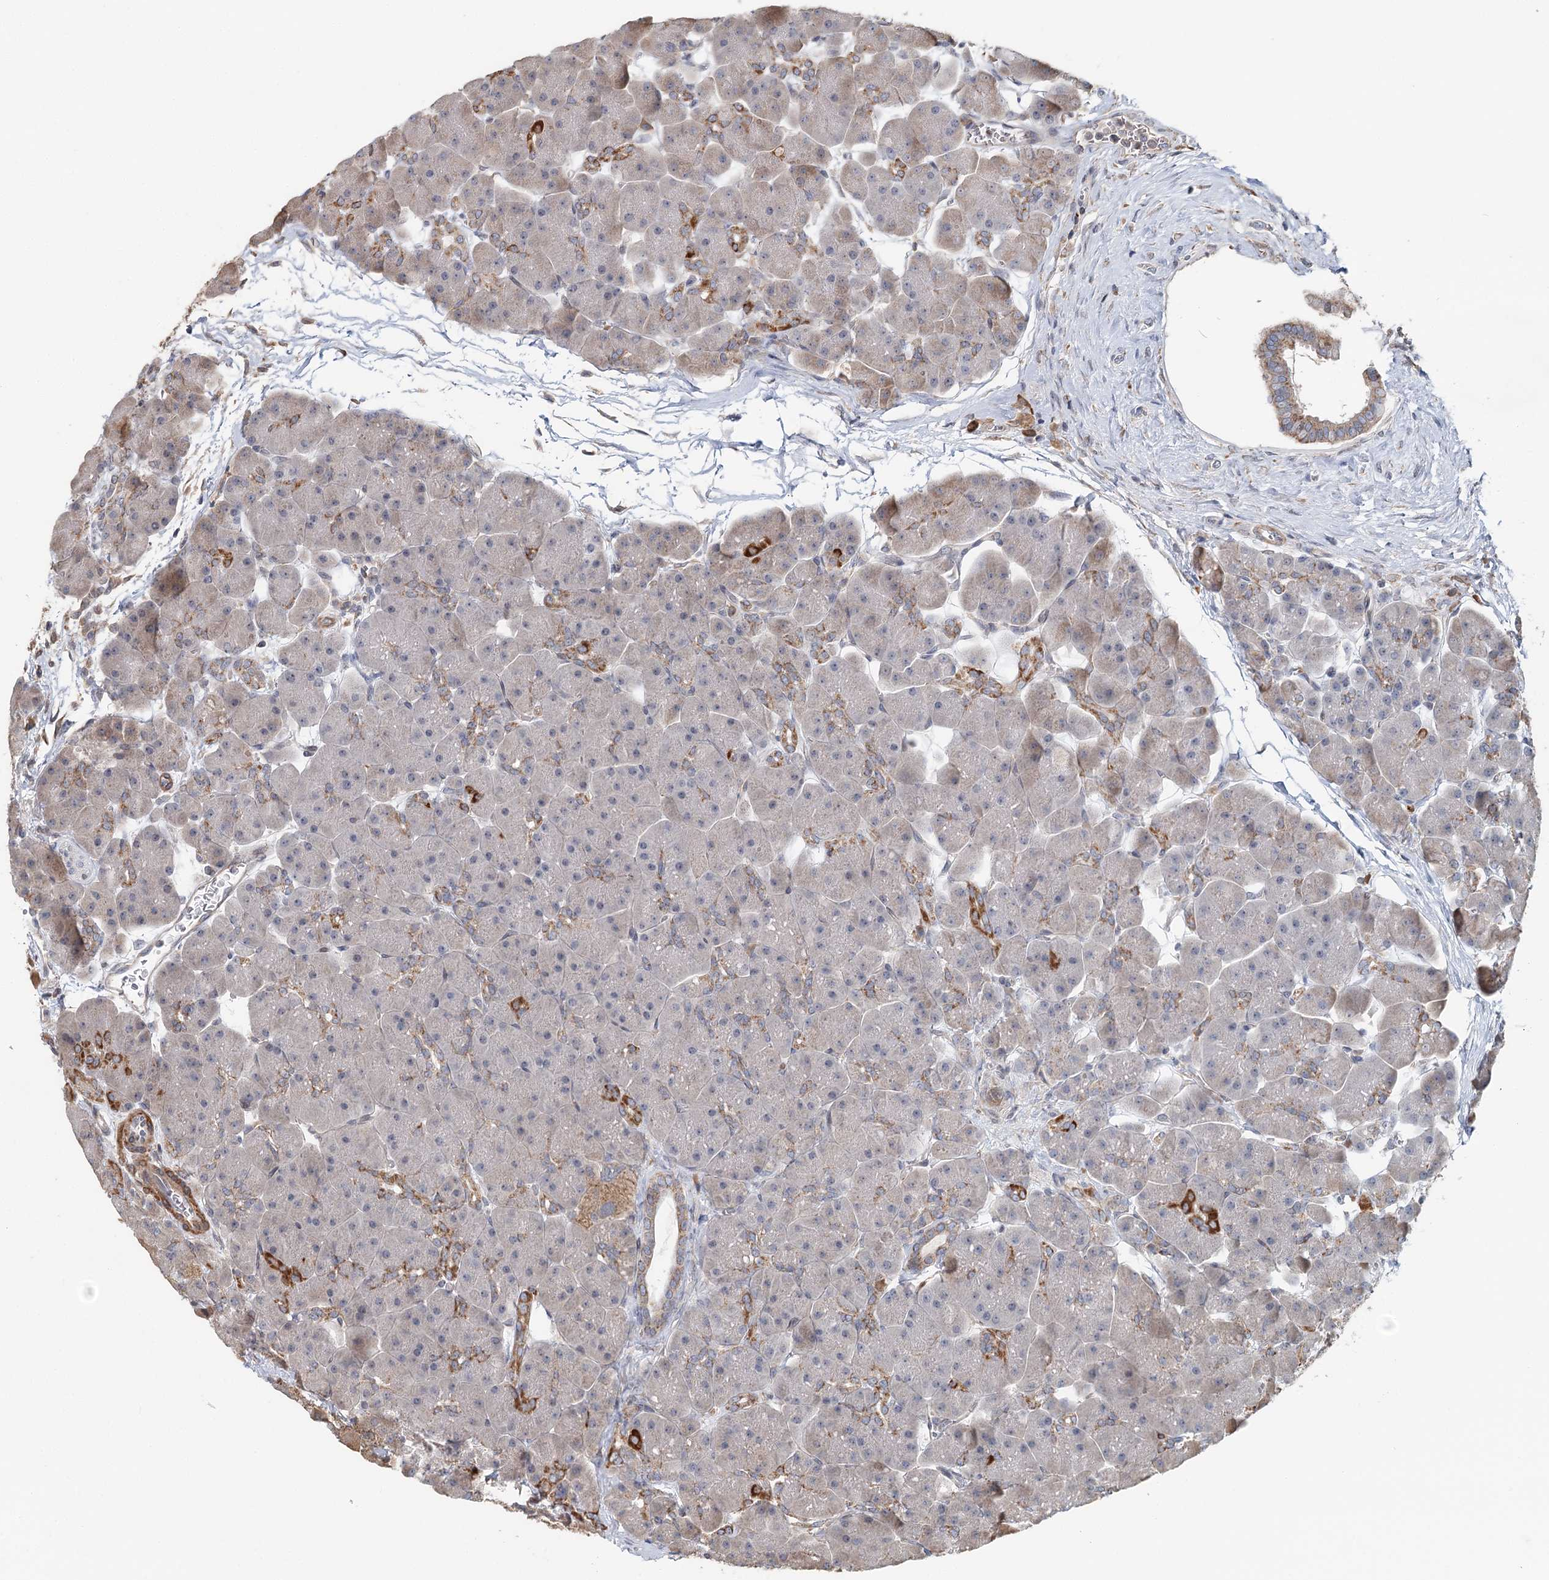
{"staining": {"intensity": "strong", "quantity": "<25%", "location": "cytoplasmic/membranous"}, "tissue": "pancreas", "cell_type": "Exocrine glandular cells", "image_type": "normal", "snomed": [{"axis": "morphology", "description": "Normal tissue, NOS"}, {"axis": "topography", "description": "Pancreas"}], "caption": "The photomicrograph displays immunohistochemical staining of benign pancreas. There is strong cytoplasmic/membranous staining is seen in approximately <25% of exocrine glandular cells.", "gene": "RNF111", "patient": {"sex": "male", "age": 66}}